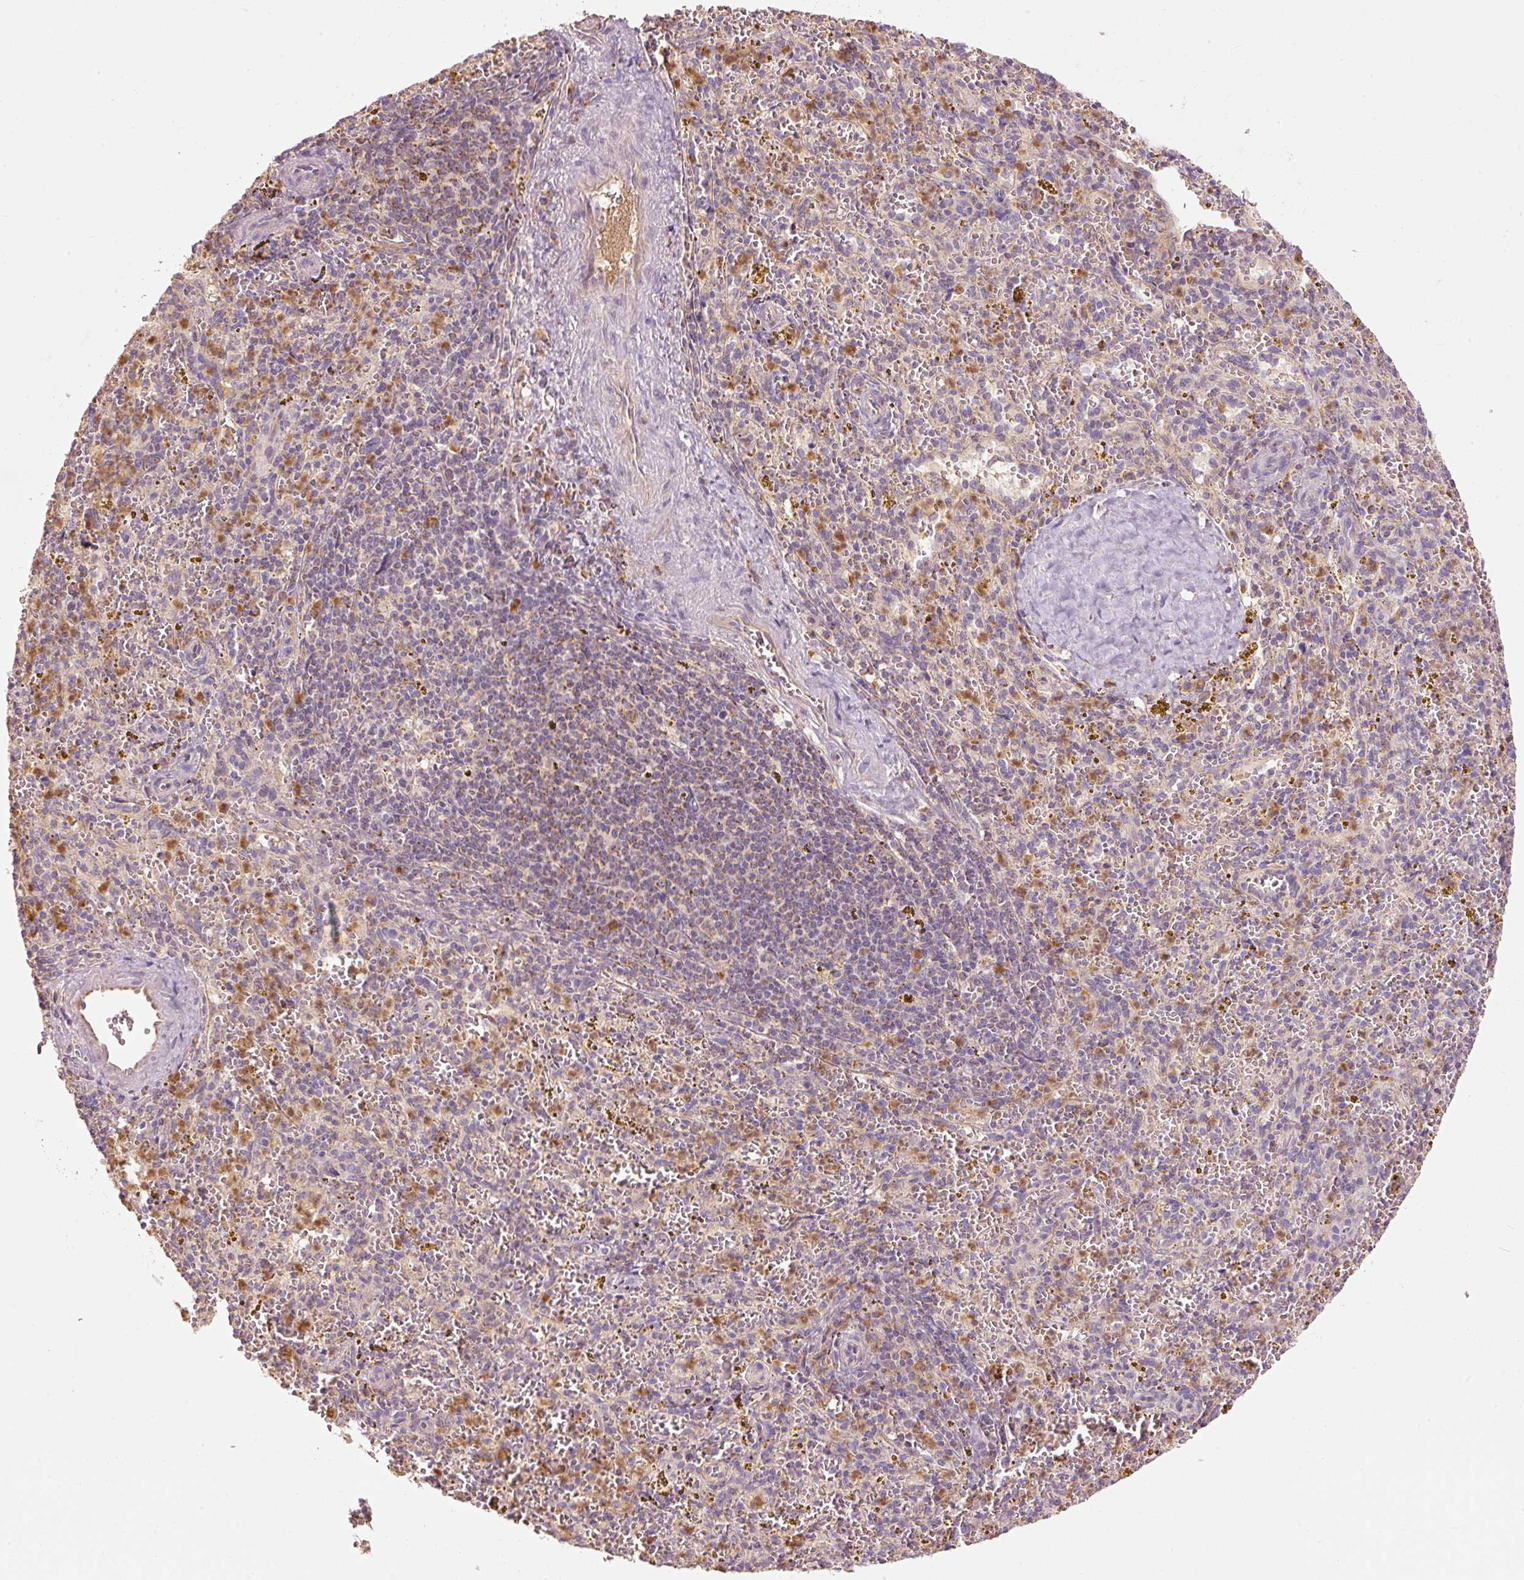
{"staining": {"intensity": "moderate", "quantity": "<25%", "location": "cytoplasmic/membranous"}, "tissue": "spleen", "cell_type": "Cells in red pulp", "image_type": "normal", "snomed": [{"axis": "morphology", "description": "Normal tissue, NOS"}, {"axis": "topography", "description": "Spleen"}], "caption": "Immunohistochemical staining of benign spleen shows <25% levels of moderate cytoplasmic/membranous protein staining in about <25% of cells in red pulp.", "gene": "PSENEN", "patient": {"sex": "male", "age": 57}}